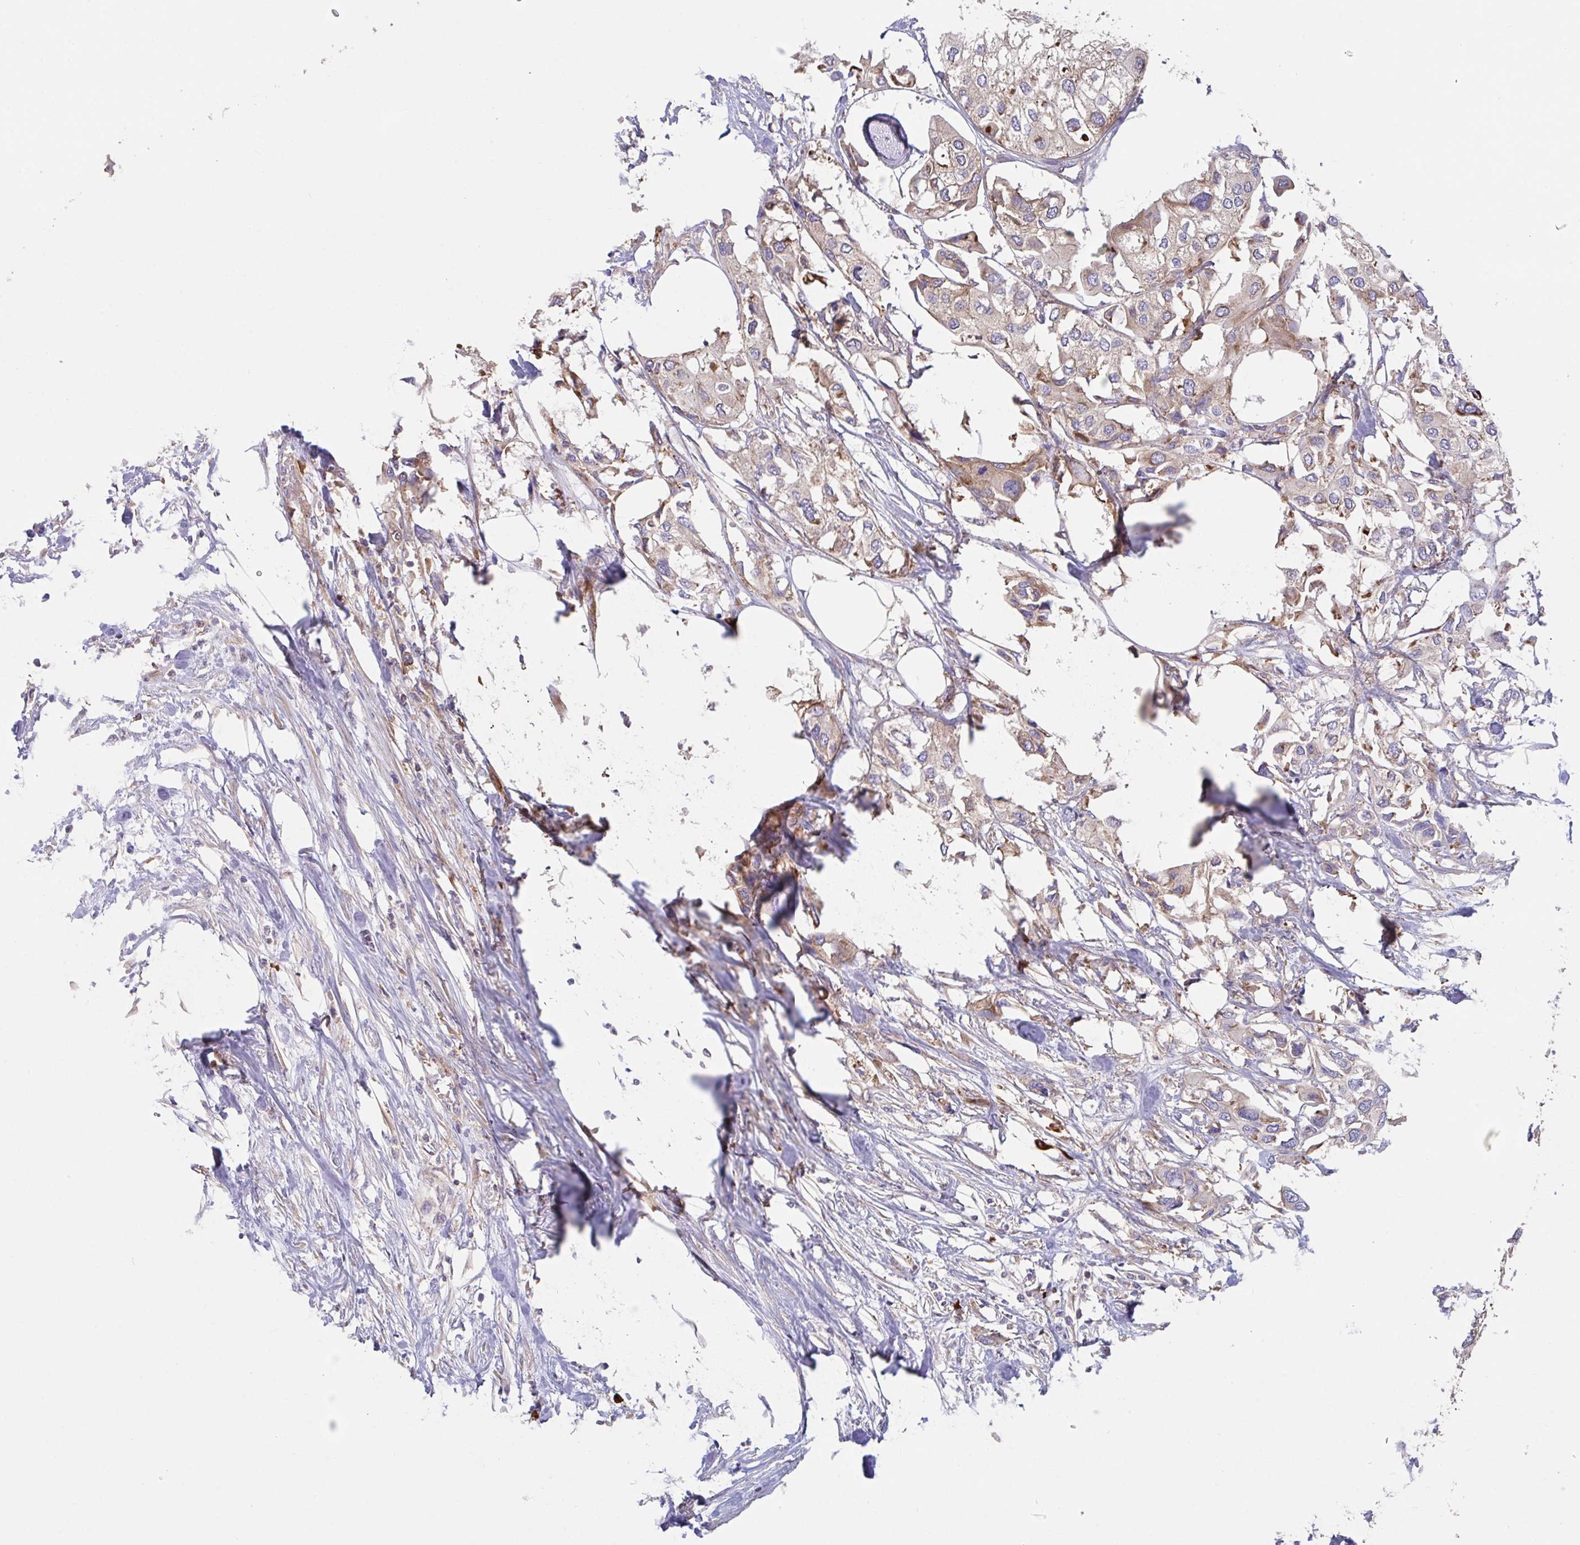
{"staining": {"intensity": "weak", "quantity": "25%-75%", "location": "cytoplasmic/membranous"}, "tissue": "urothelial cancer", "cell_type": "Tumor cells", "image_type": "cancer", "snomed": [{"axis": "morphology", "description": "Urothelial carcinoma, High grade"}, {"axis": "topography", "description": "Urinary bladder"}], "caption": "IHC of urothelial carcinoma (high-grade) demonstrates low levels of weak cytoplasmic/membranous expression in about 25%-75% of tumor cells.", "gene": "YARS2", "patient": {"sex": "male", "age": 64}}